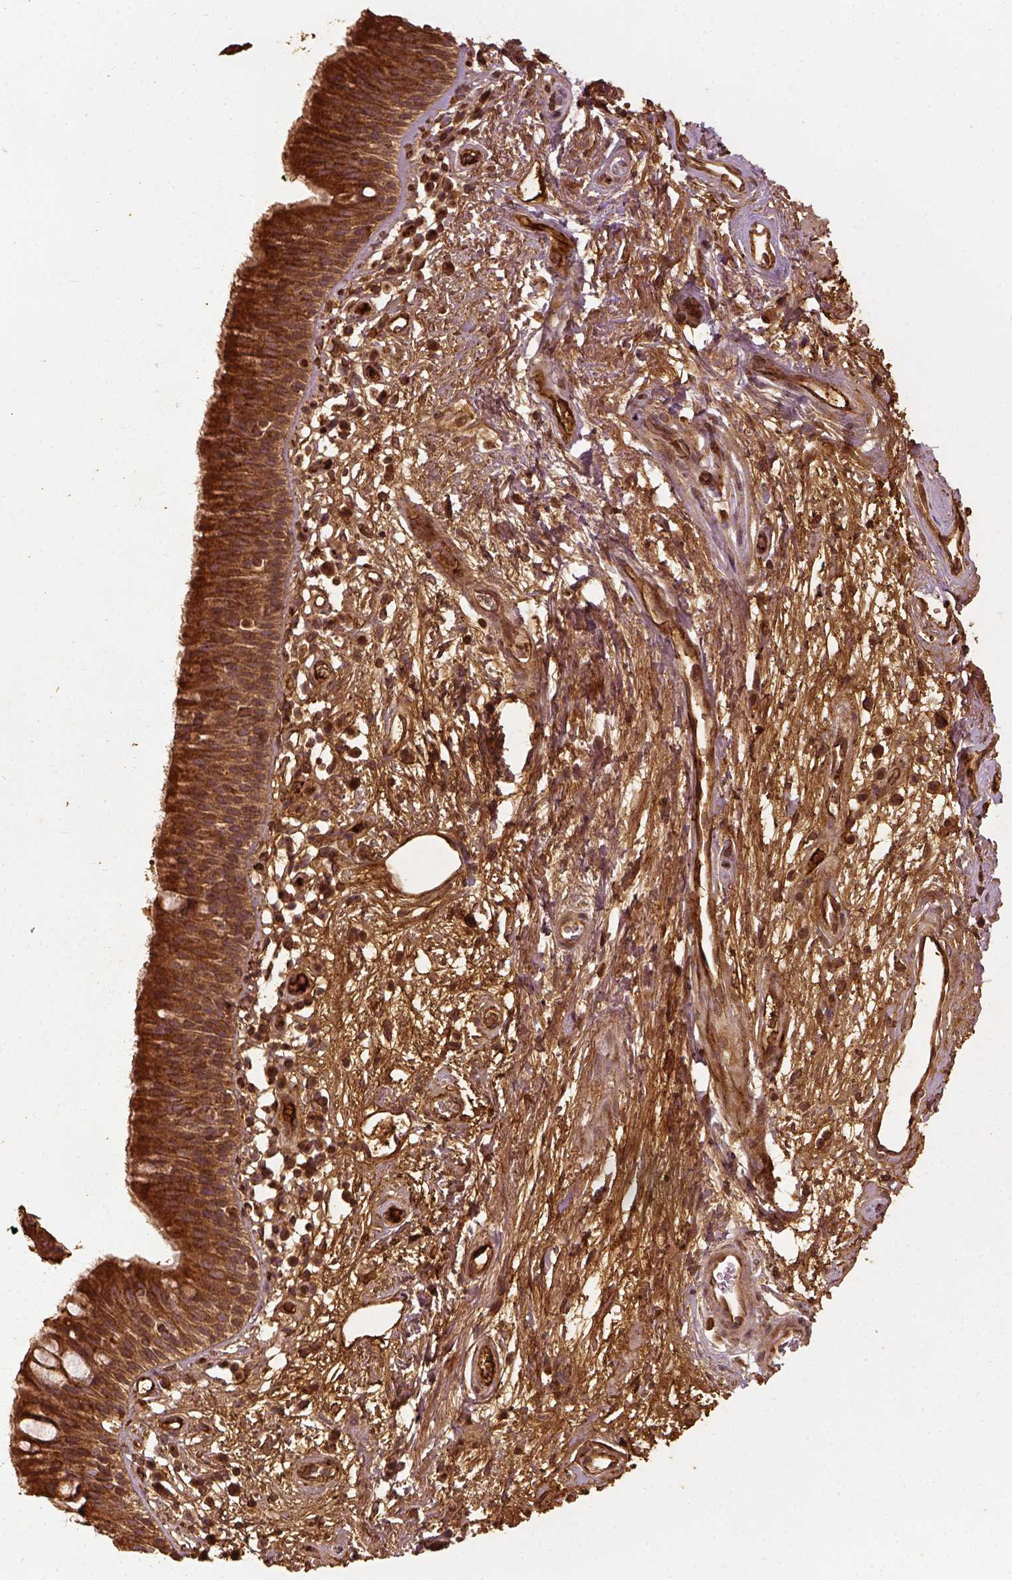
{"staining": {"intensity": "strong", "quantity": ">75%", "location": "cytoplasmic/membranous"}, "tissue": "bronchus", "cell_type": "Respiratory epithelial cells", "image_type": "normal", "snomed": [{"axis": "morphology", "description": "Normal tissue, NOS"}, {"axis": "topography", "description": "Cartilage tissue"}, {"axis": "topography", "description": "Bronchus"}], "caption": "Strong cytoplasmic/membranous expression is seen in approximately >75% of respiratory epithelial cells in benign bronchus. The staining was performed using DAB (3,3'-diaminobenzidine), with brown indicating positive protein expression. Nuclei are stained blue with hematoxylin.", "gene": "VEGFA", "patient": {"sex": "male", "age": 58}}